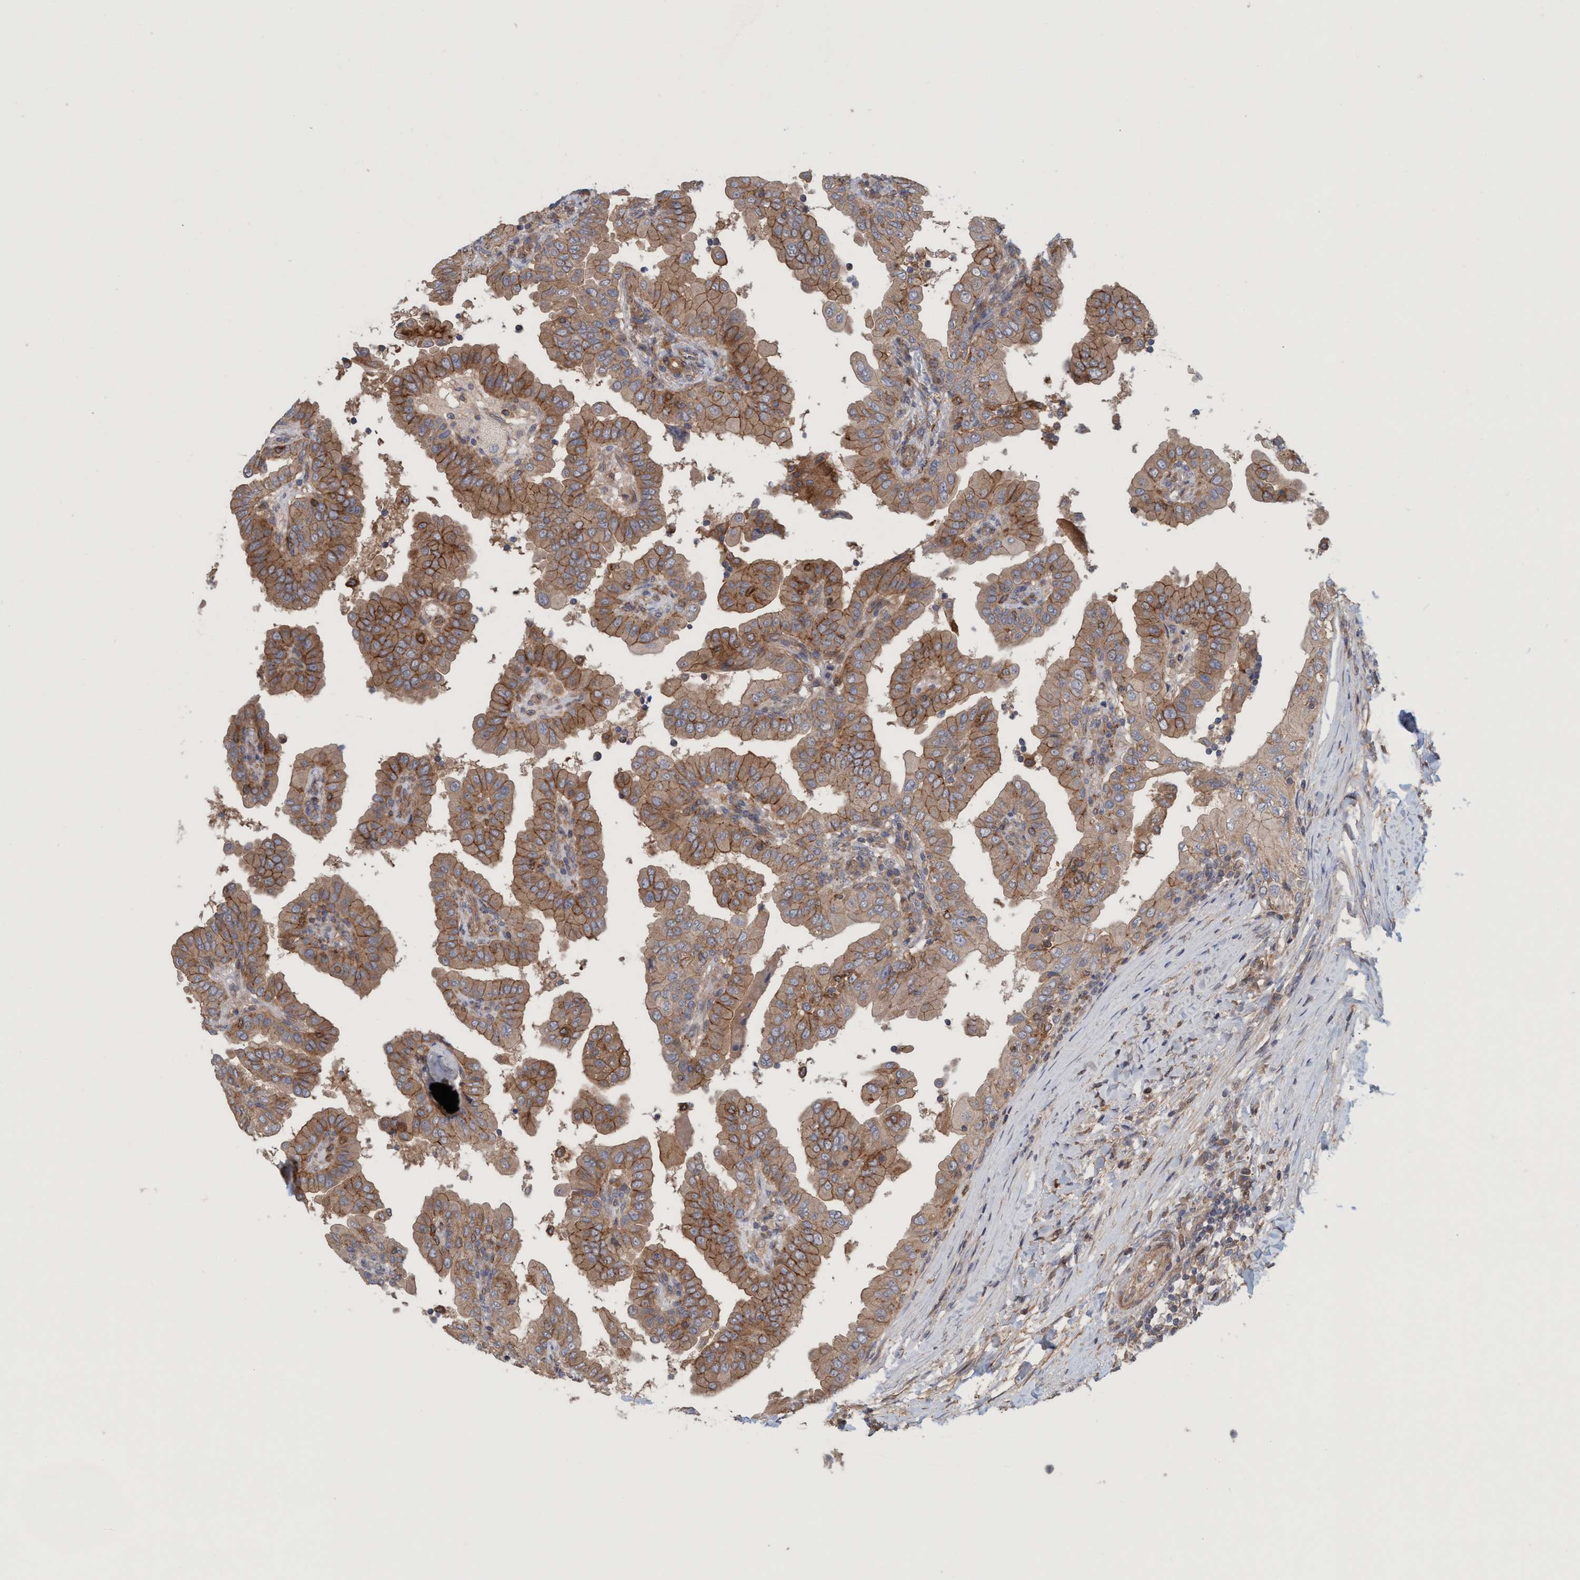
{"staining": {"intensity": "strong", "quantity": ">75%", "location": "cytoplasmic/membranous"}, "tissue": "thyroid cancer", "cell_type": "Tumor cells", "image_type": "cancer", "snomed": [{"axis": "morphology", "description": "Papillary adenocarcinoma, NOS"}, {"axis": "topography", "description": "Thyroid gland"}], "caption": "Brown immunohistochemical staining in thyroid cancer exhibits strong cytoplasmic/membranous staining in about >75% of tumor cells. The protein of interest is shown in brown color, while the nuclei are stained blue.", "gene": "SPECC1", "patient": {"sex": "male", "age": 33}}